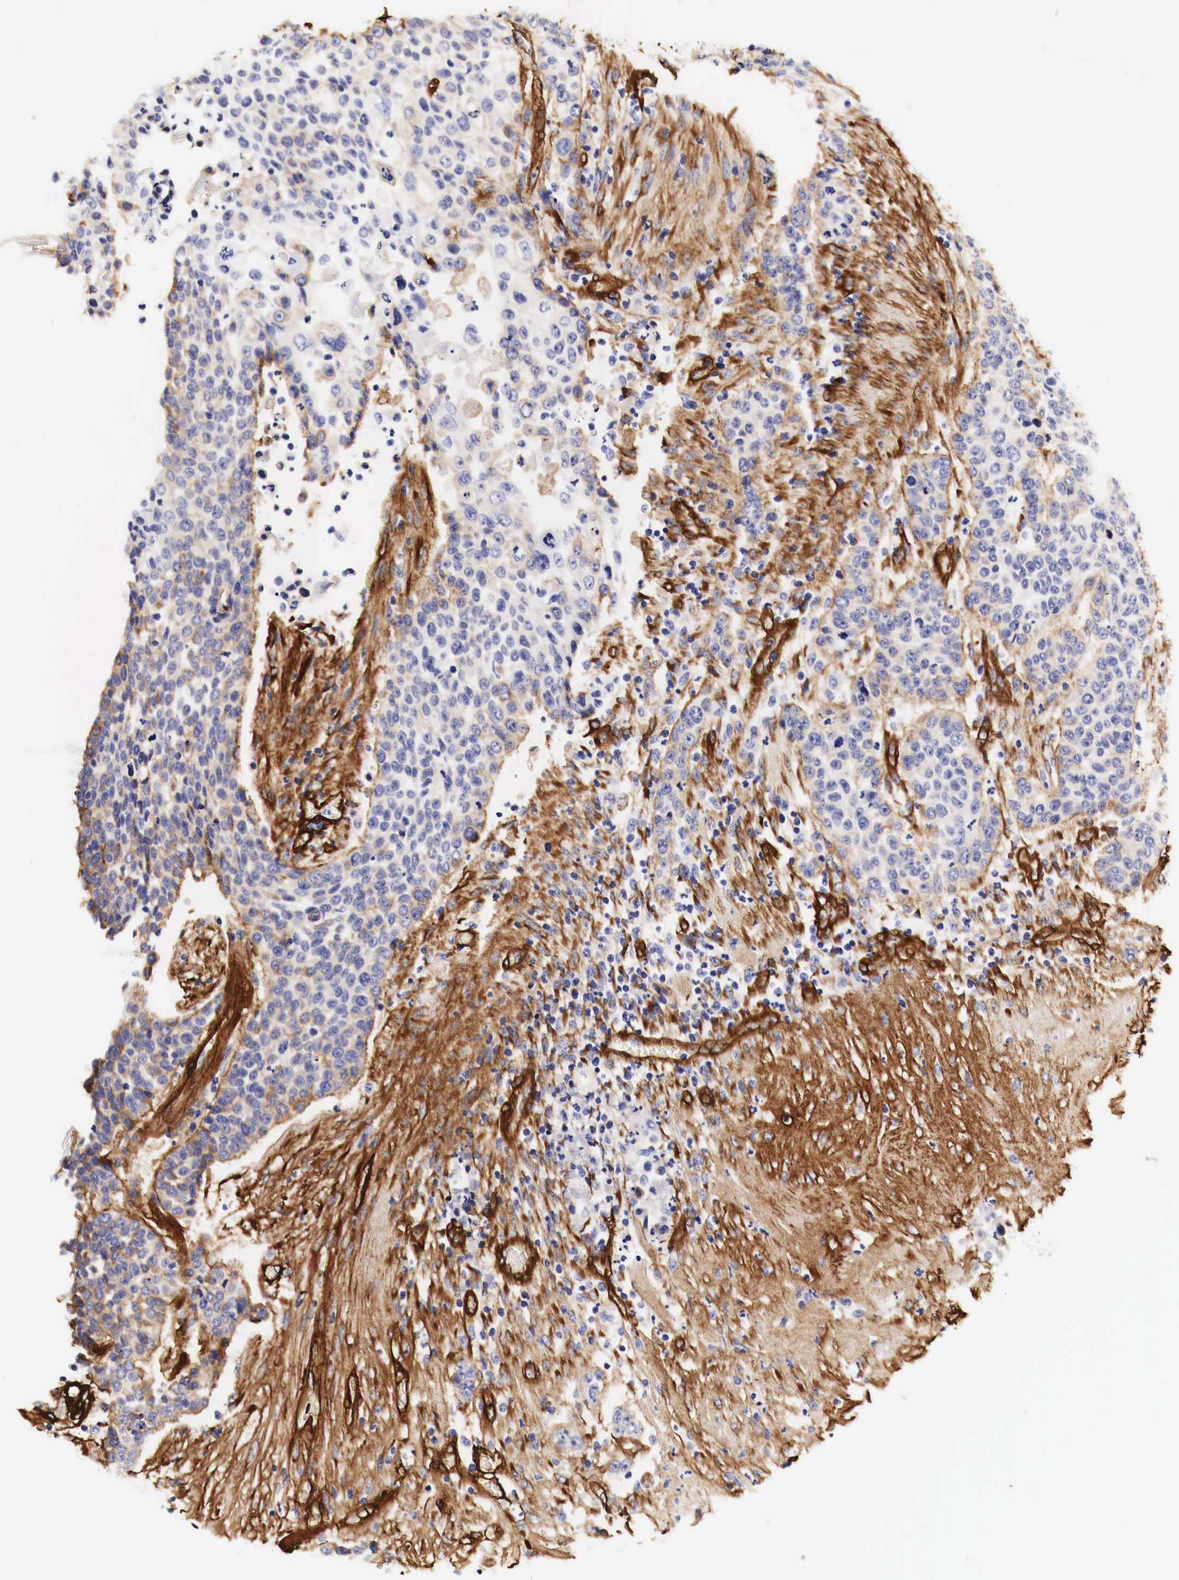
{"staining": {"intensity": "moderate", "quantity": "25%-75%", "location": "cytoplasmic/membranous"}, "tissue": "urothelial cancer", "cell_type": "Tumor cells", "image_type": "cancer", "snomed": [{"axis": "morphology", "description": "Urothelial carcinoma, High grade"}, {"axis": "topography", "description": "Urinary bladder"}], "caption": "This is a micrograph of immunohistochemistry (IHC) staining of urothelial carcinoma (high-grade), which shows moderate expression in the cytoplasmic/membranous of tumor cells.", "gene": "LAMB2", "patient": {"sex": "male", "age": 74}}